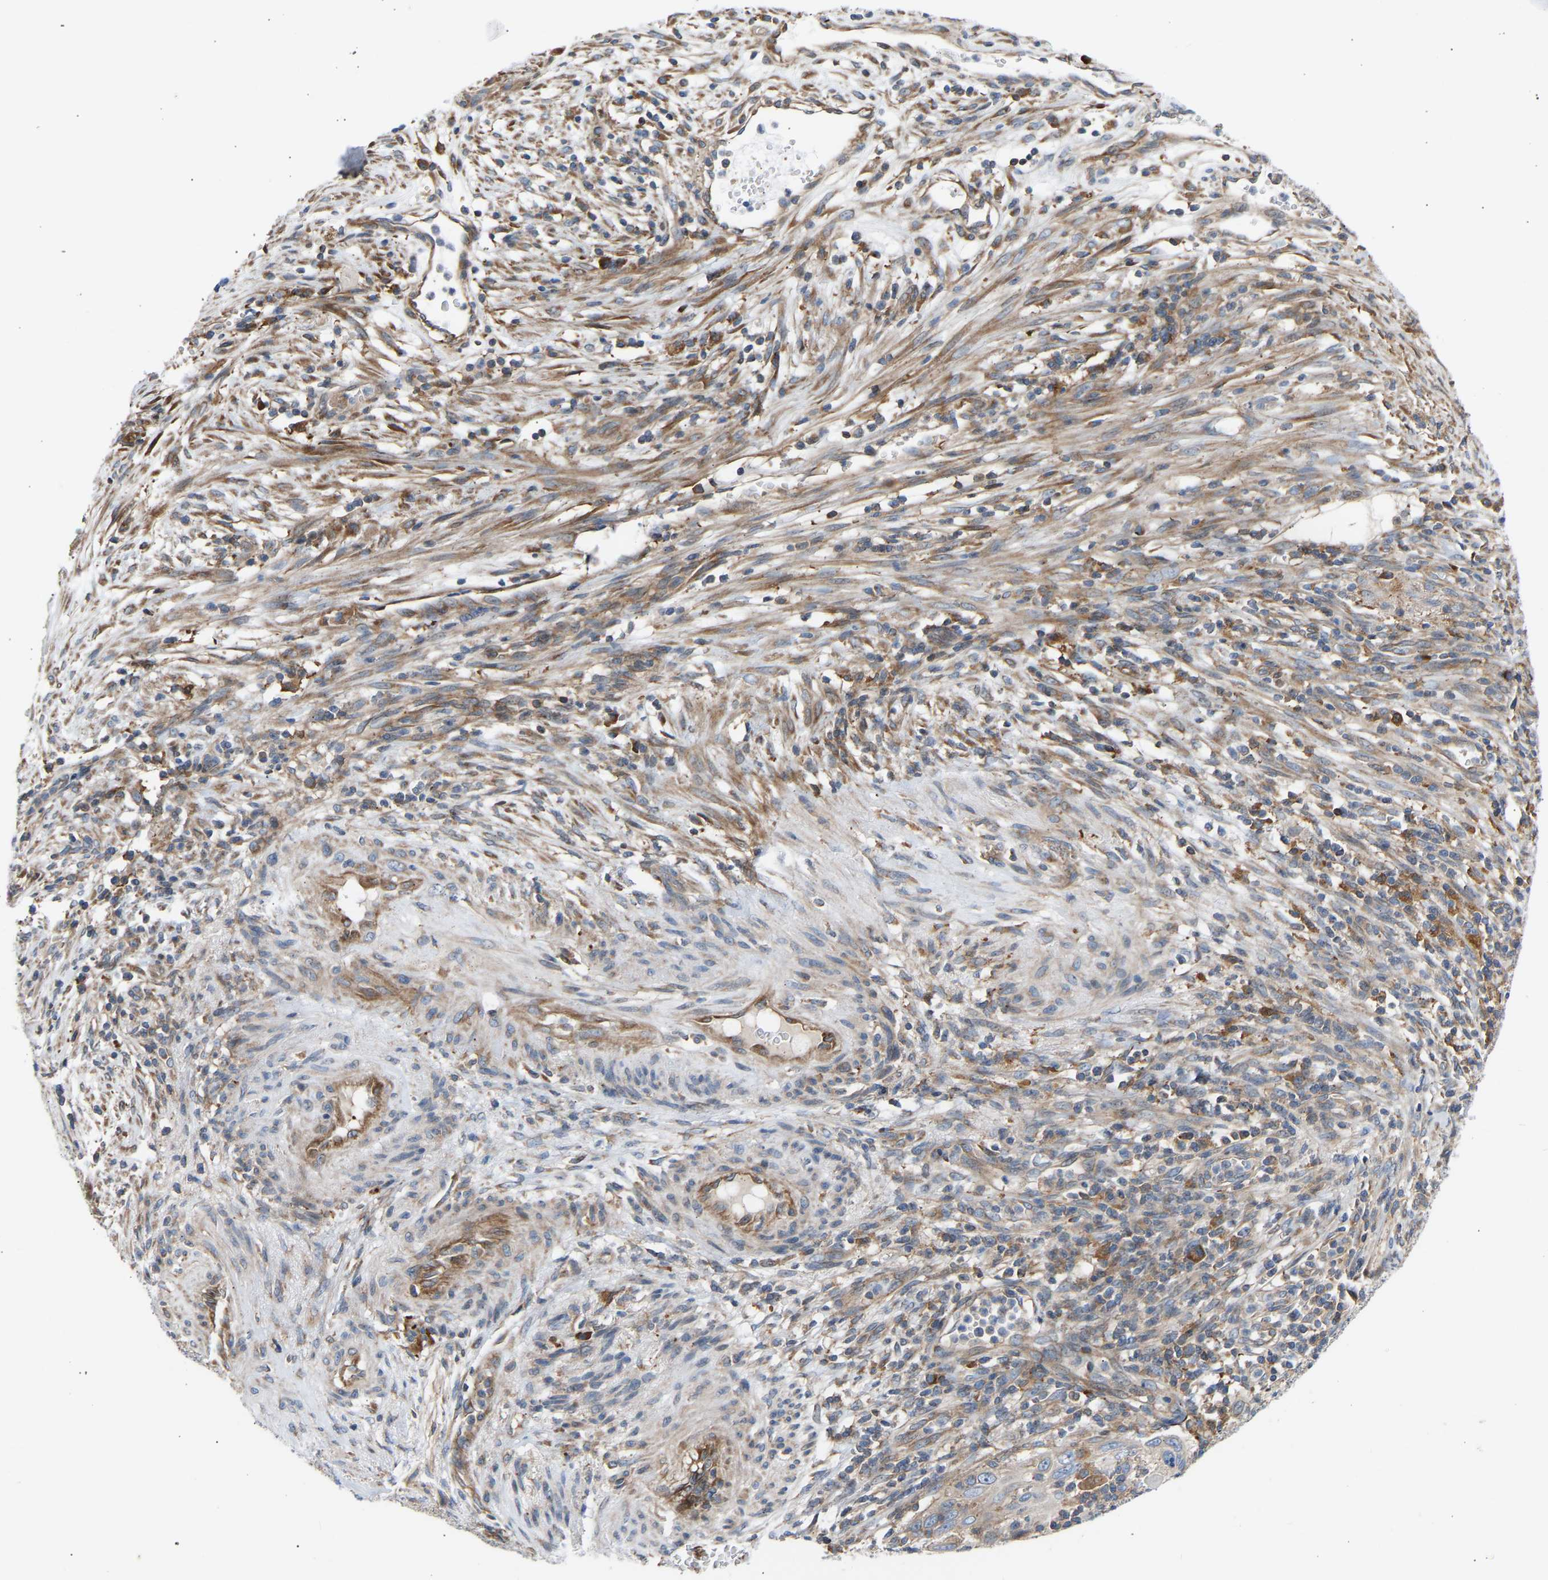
{"staining": {"intensity": "weak", "quantity": "<25%", "location": "cytoplasmic/membranous"}, "tissue": "cervical cancer", "cell_type": "Tumor cells", "image_type": "cancer", "snomed": [{"axis": "morphology", "description": "Squamous cell carcinoma, NOS"}, {"axis": "topography", "description": "Cervix"}], "caption": "Immunohistochemistry photomicrograph of neoplastic tissue: squamous cell carcinoma (cervical) stained with DAB (3,3'-diaminobenzidine) demonstrates no significant protein expression in tumor cells. (DAB (3,3'-diaminobenzidine) immunohistochemistry (IHC) with hematoxylin counter stain).", "gene": "GCN1", "patient": {"sex": "female", "age": 70}}